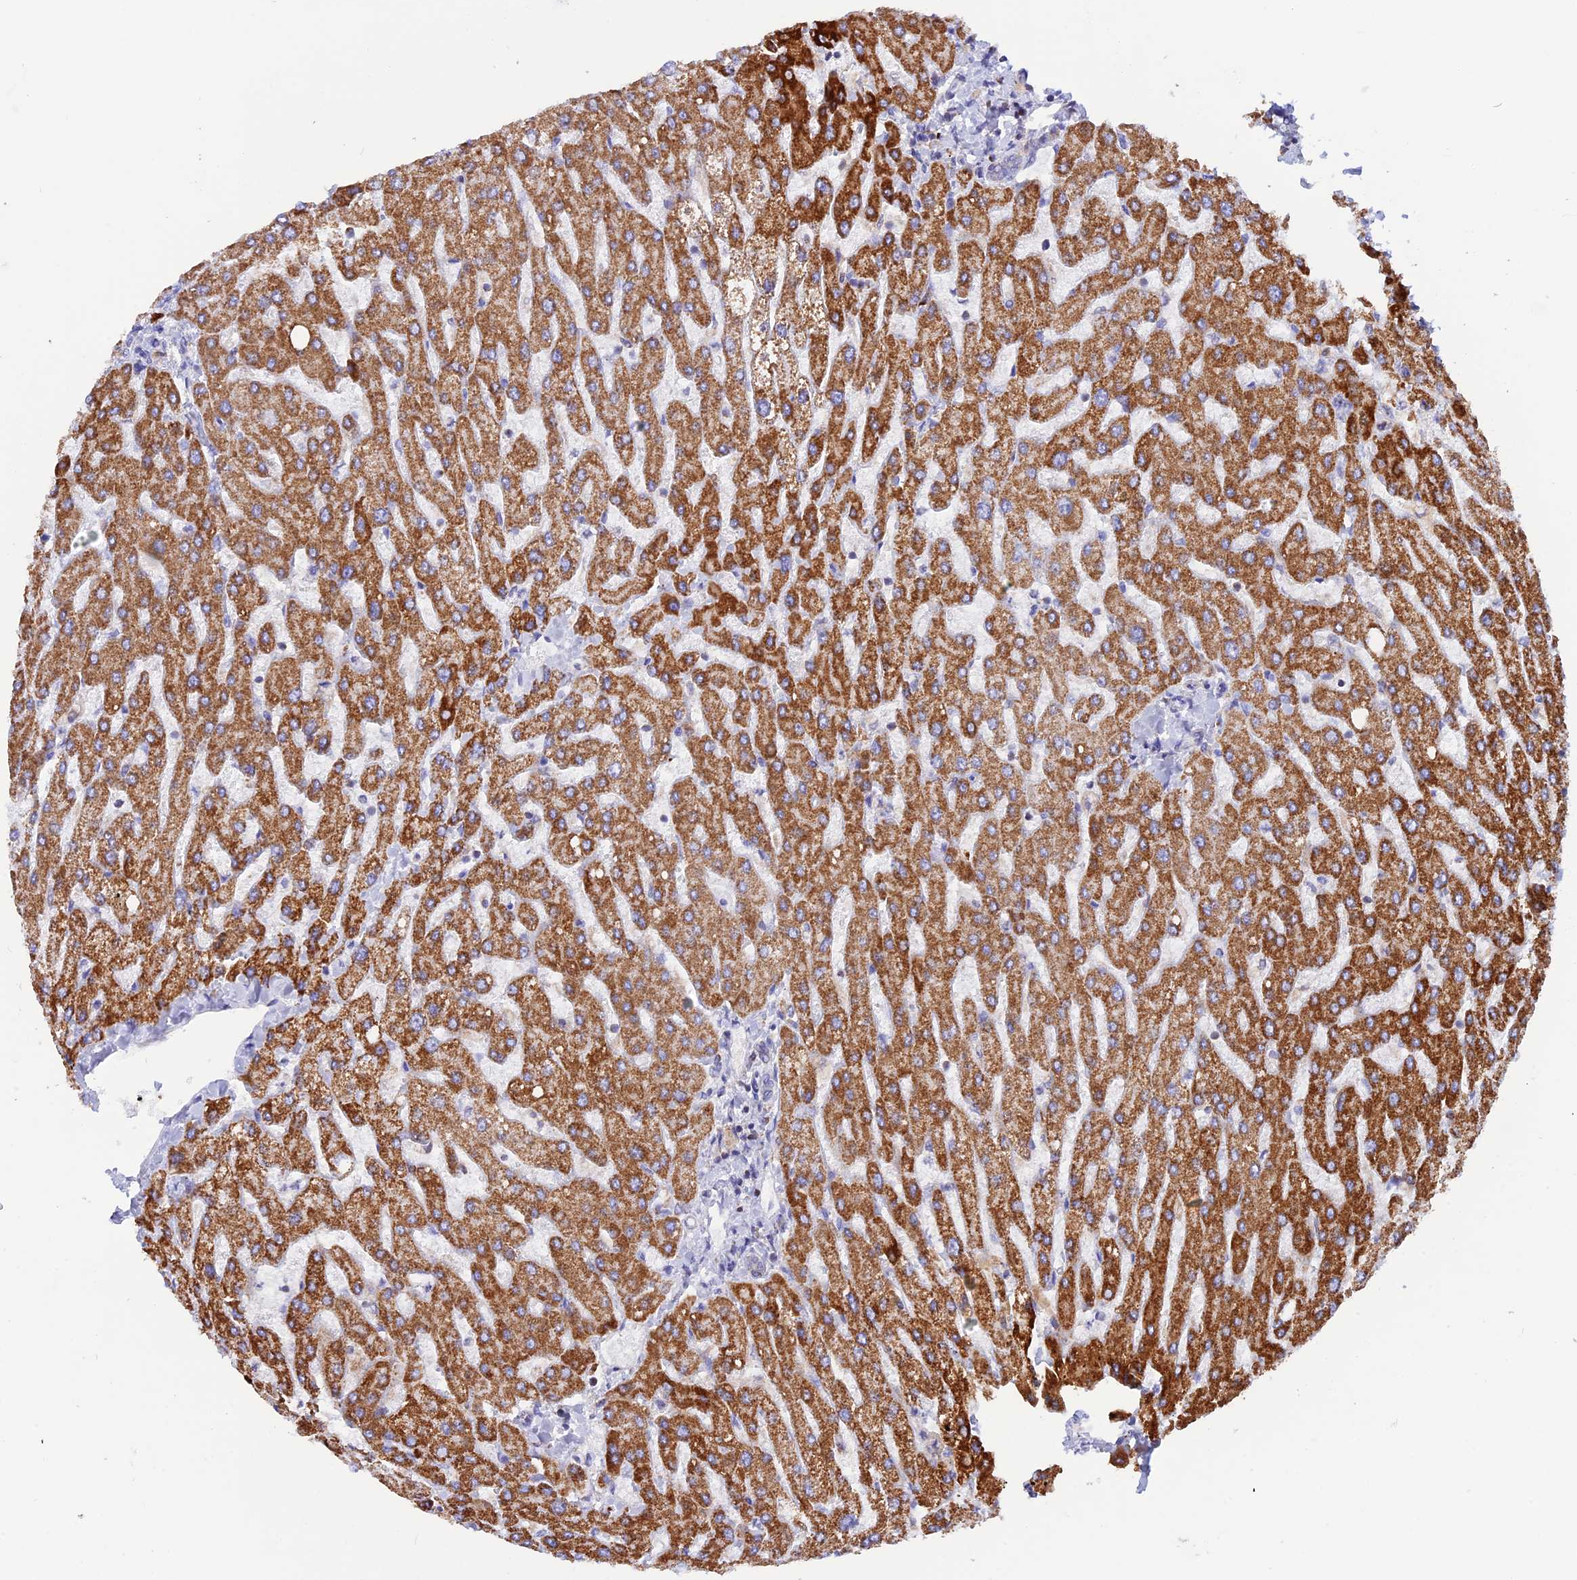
{"staining": {"intensity": "moderate", "quantity": "<25%", "location": "cytoplasmic/membranous"}, "tissue": "liver", "cell_type": "Cholangiocytes", "image_type": "normal", "snomed": [{"axis": "morphology", "description": "Normal tissue, NOS"}, {"axis": "topography", "description": "Liver"}], "caption": "Protein expression by immunohistochemistry demonstrates moderate cytoplasmic/membranous positivity in about <25% of cholangiocytes in unremarkable liver.", "gene": "GCDH", "patient": {"sex": "male", "age": 55}}